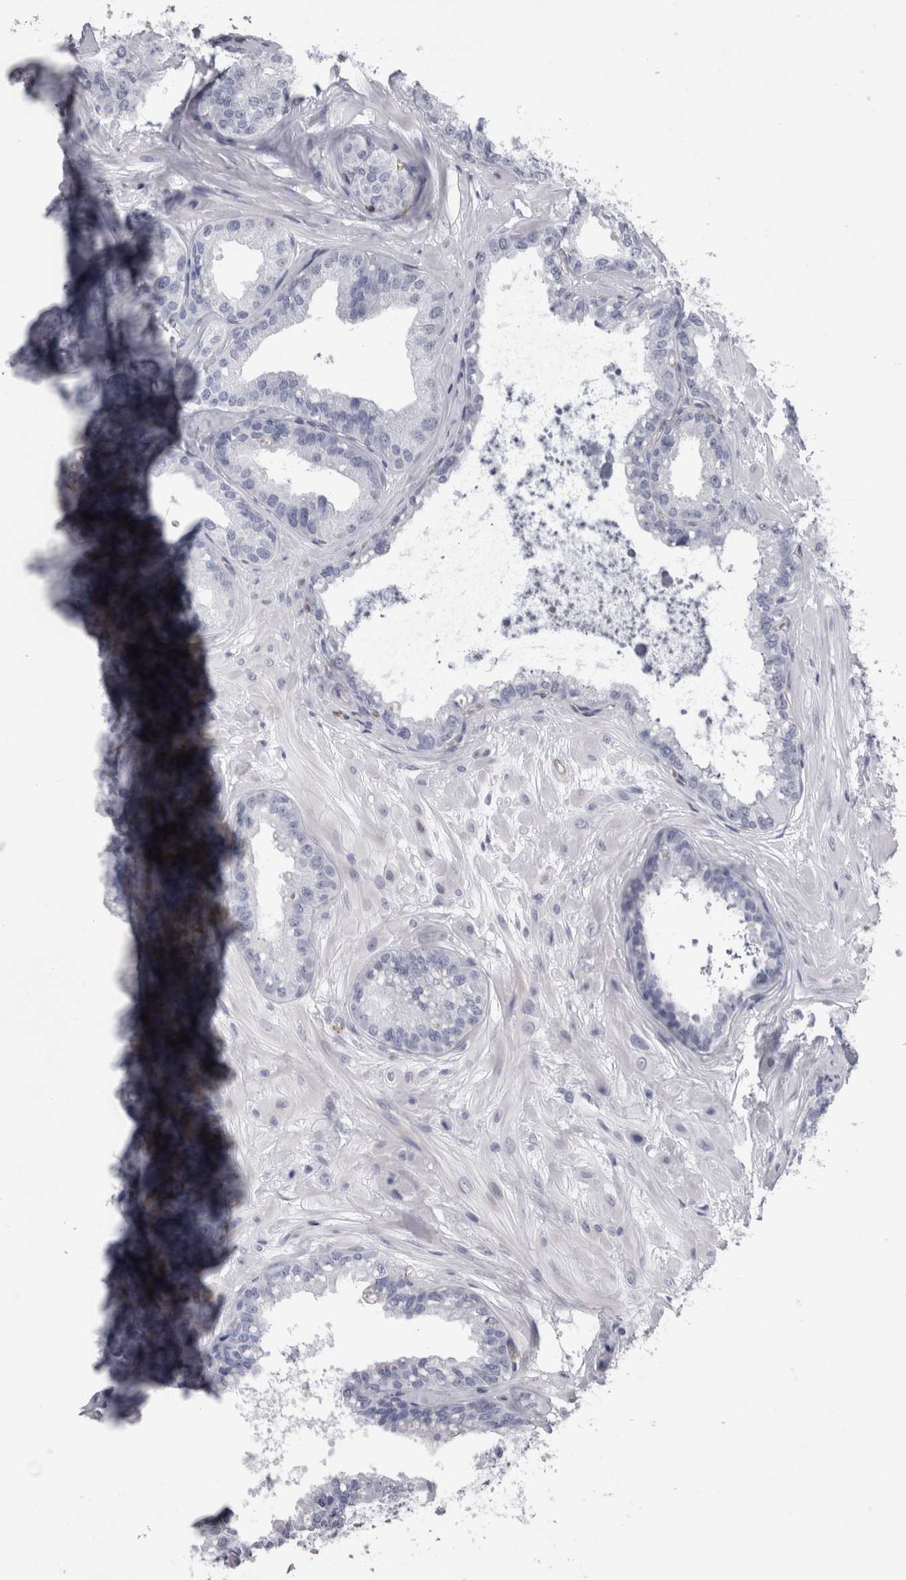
{"staining": {"intensity": "negative", "quantity": "none", "location": "none"}, "tissue": "seminal vesicle", "cell_type": "Glandular cells", "image_type": "normal", "snomed": [{"axis": "morphology", "description": "Normal tissue, NOS"}, {"axis": "topography", "description": "Prostate"}, {"axis": "topography", "description": "Seminal veicle"}], "caption": "This is a micrograph of immunohistochemistry staining of benign seminal vesicle, which shows no staining in glandular cells.", "gene": "VWDE", "patient": {"sex": "male", "age": 51}}